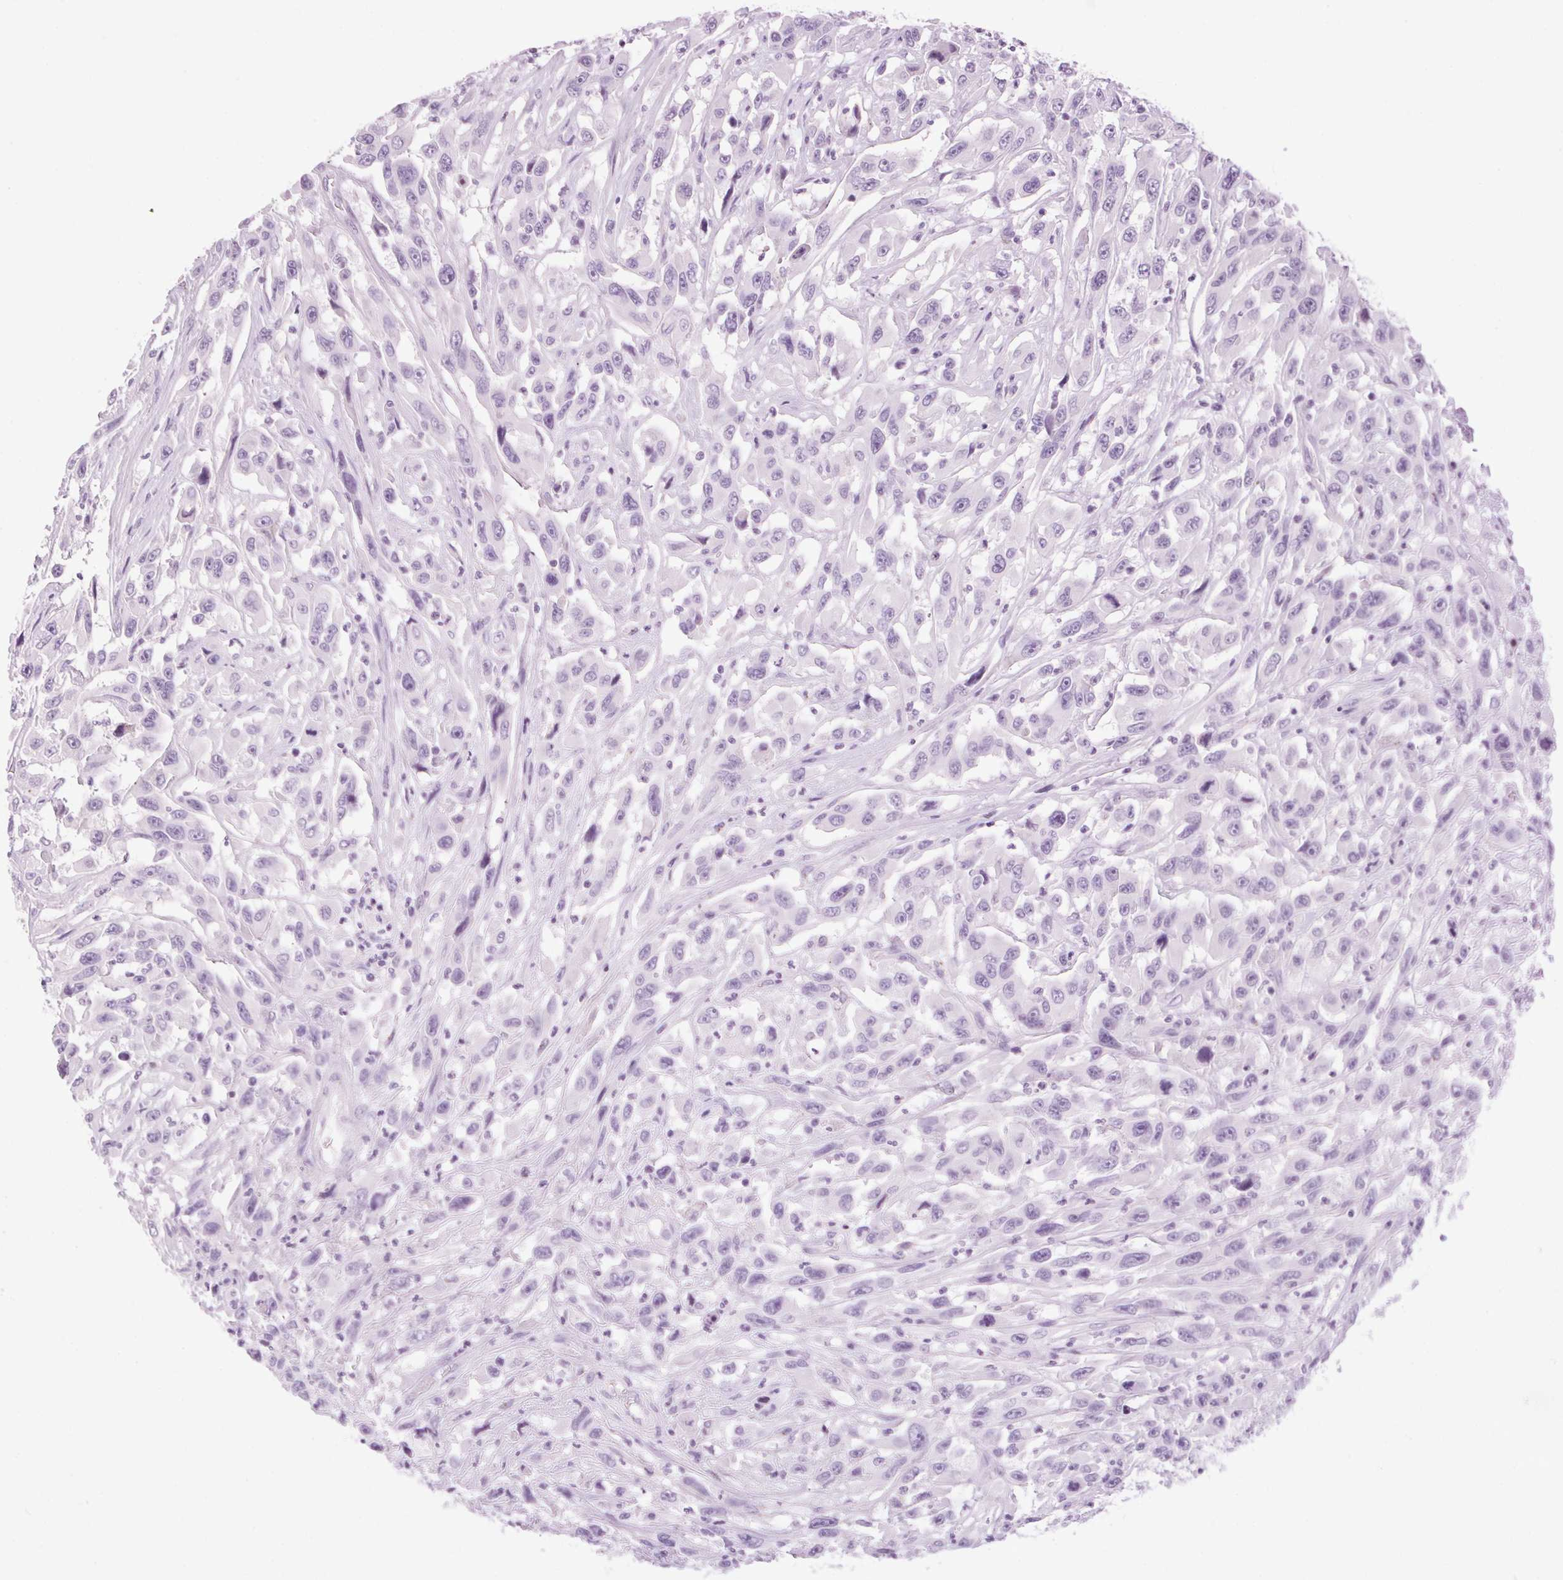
{"staining": {"intensity": "negative", "quantity": "none", "location": "none"}, "tissue": "urothelial cancer", "cell_type": "Tumor cells", "image_type": "cancer", "snomed": [{"axis": "morphology", "description": "Urothelial carcinoma, High grade"}, {"axis": "topography", "description": "Urinary bladder"}], "caption": "DAB (3,3'-diaminobenzidine) immunohistochemical staining of urothelial cancer displays no significant positivity in tumor cells.", "gene": "TMEM88B", "patient": {"sex": "male", "age": 53}}